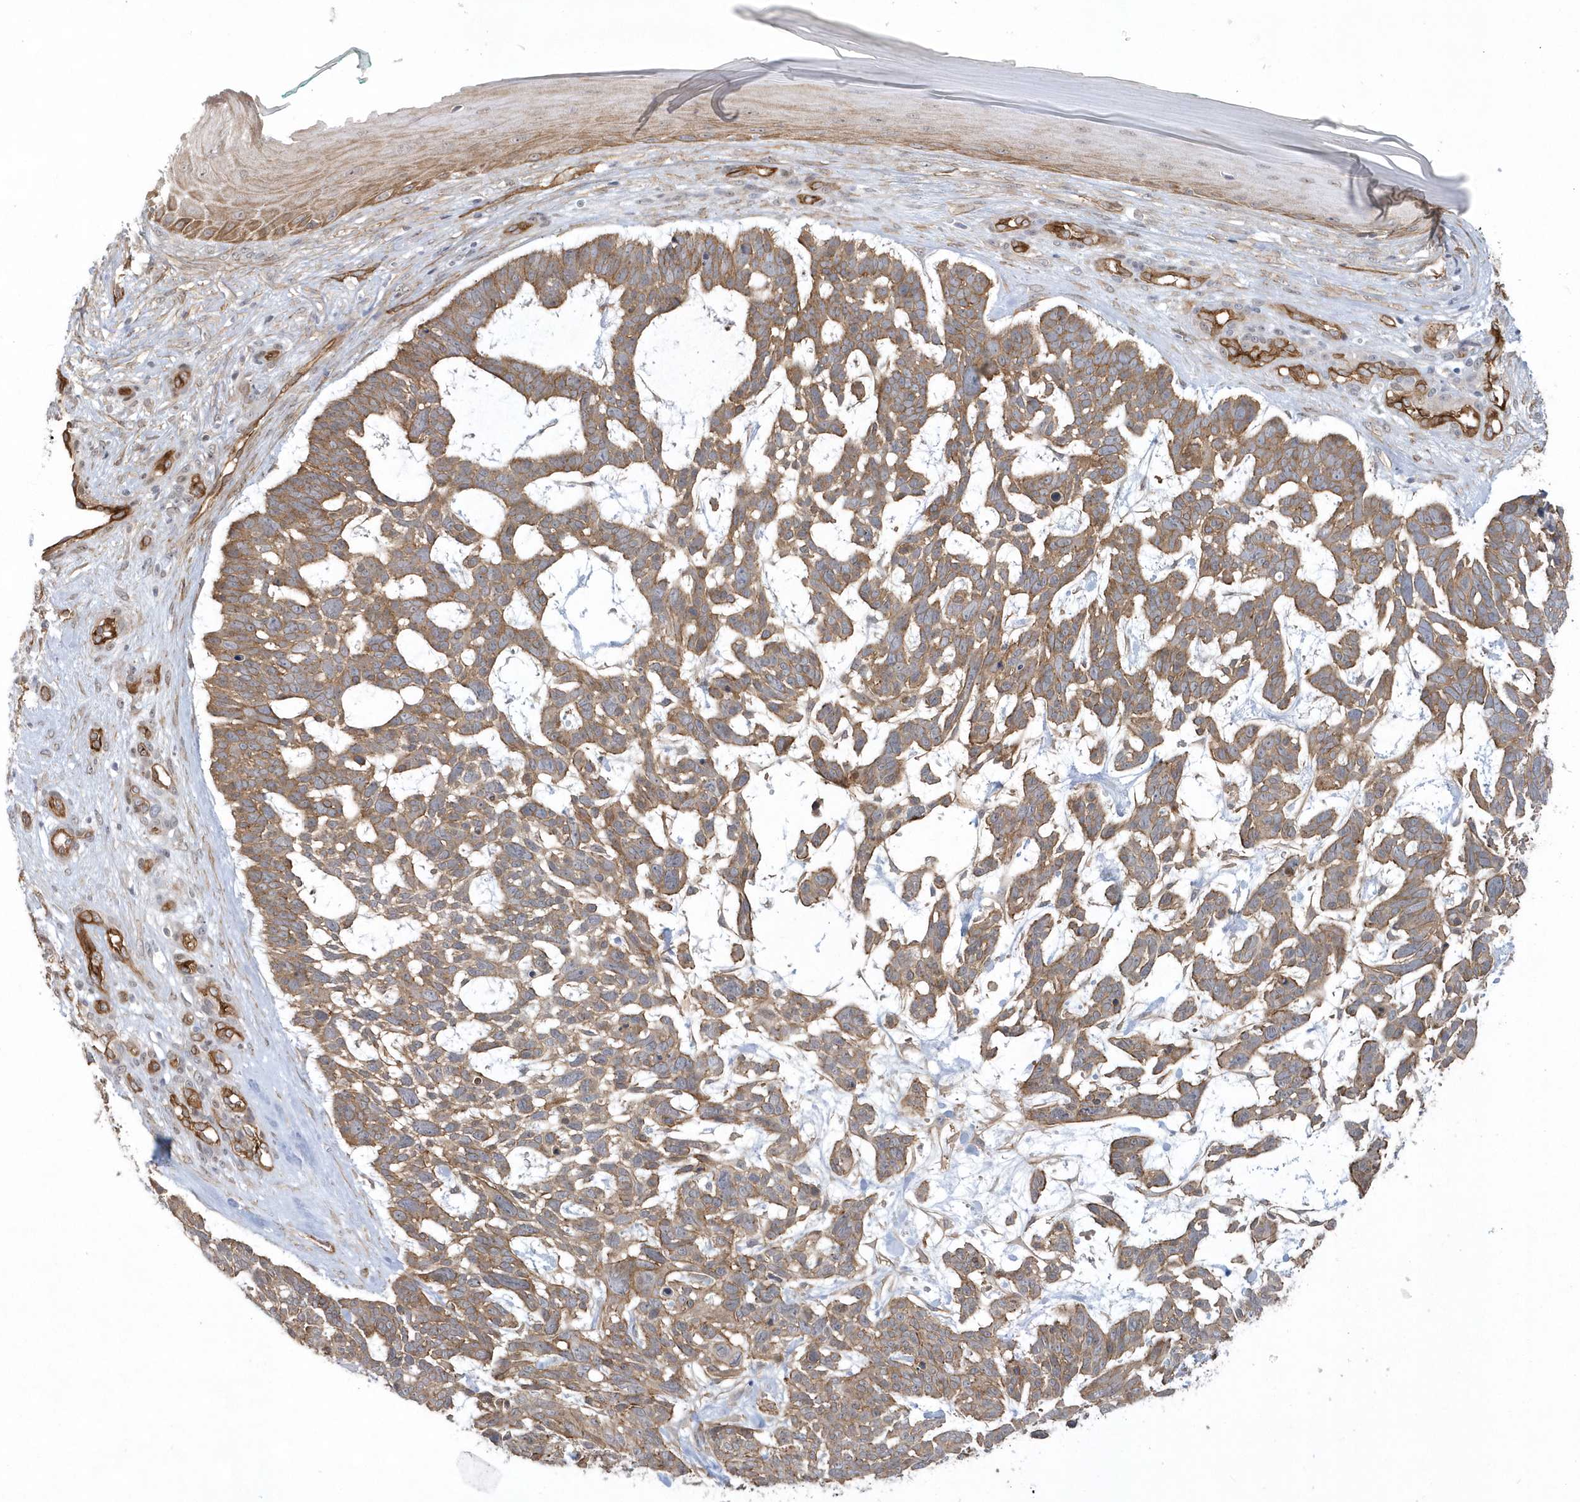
{"staining": {"intensity": "moderate", "quantity": ">75%", "location": "cytoplasmic/membranous"}, "tissue": "skin cancer", "cell_type": "Tumor cells", "image_type": "cancer", "snomed": [{"axis": "morphology", "description": "Basal cell carcinoma"}, {"axis": "topography", "description": "Skin"}], "caption": "The photomicrograph shows a brown stain indicating the presence of a protein in the cytoplasmic/membranous of tumor cells in skin cancer (basal cell carcinoma). The protein is shown in brown color, while the nuclei are stained blue.", "gene": "RAI14", "patient": {"sex": "male", "age": 88}}